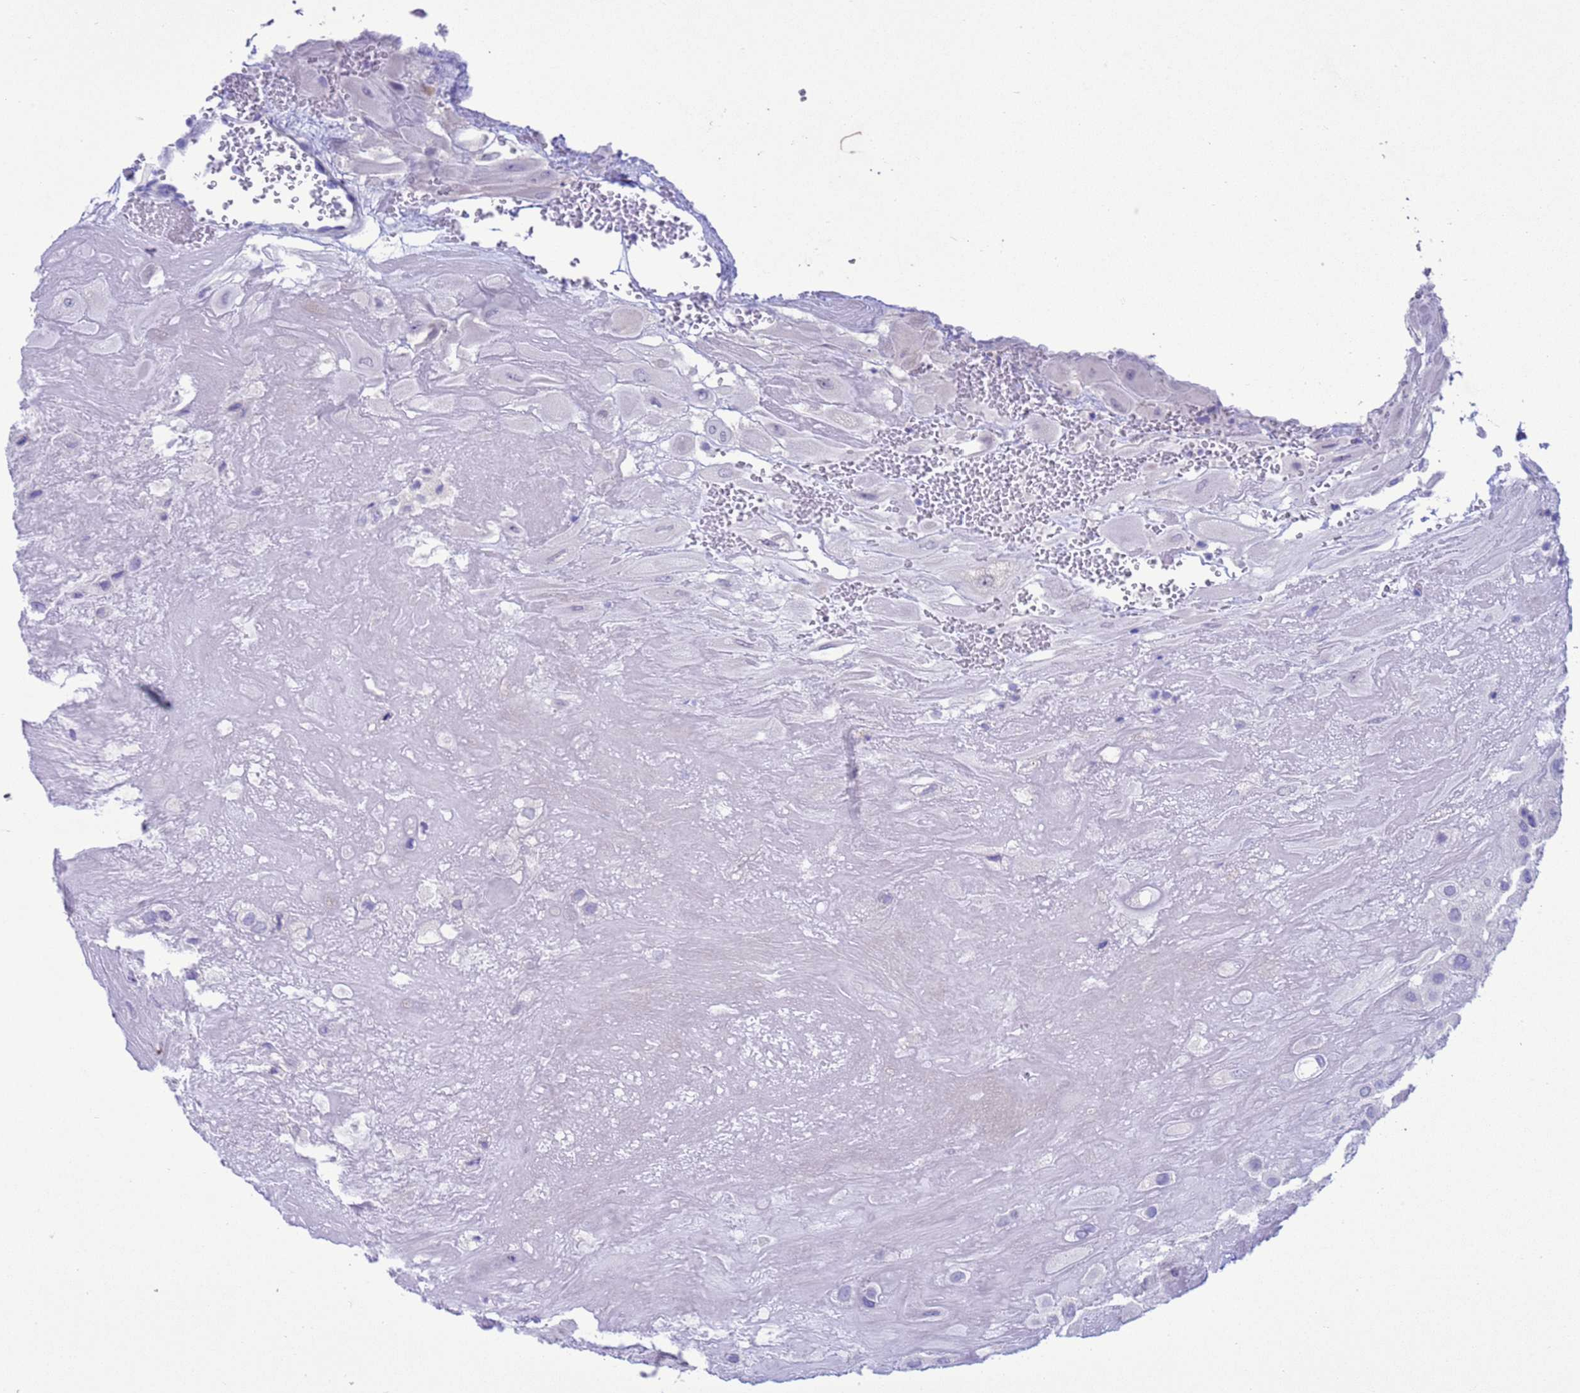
{"staining": {"intensity": "negative", "quantity": "none", "location": "none"}, "tissue": "placenta", "cell_type": "Decidual cells", "image_type": "normal", "snomed": [{"axis": "morphology", "description": "Normal tissue, NOS"}, {"axis": "topography", "description": "Placenta"}], "caption": "Immunohistochemical staining of unremarkable placenta shows no significant staining in decidual cells.", "gene": "GSTM1", "patient": {"sex": "female", "age": 32}}